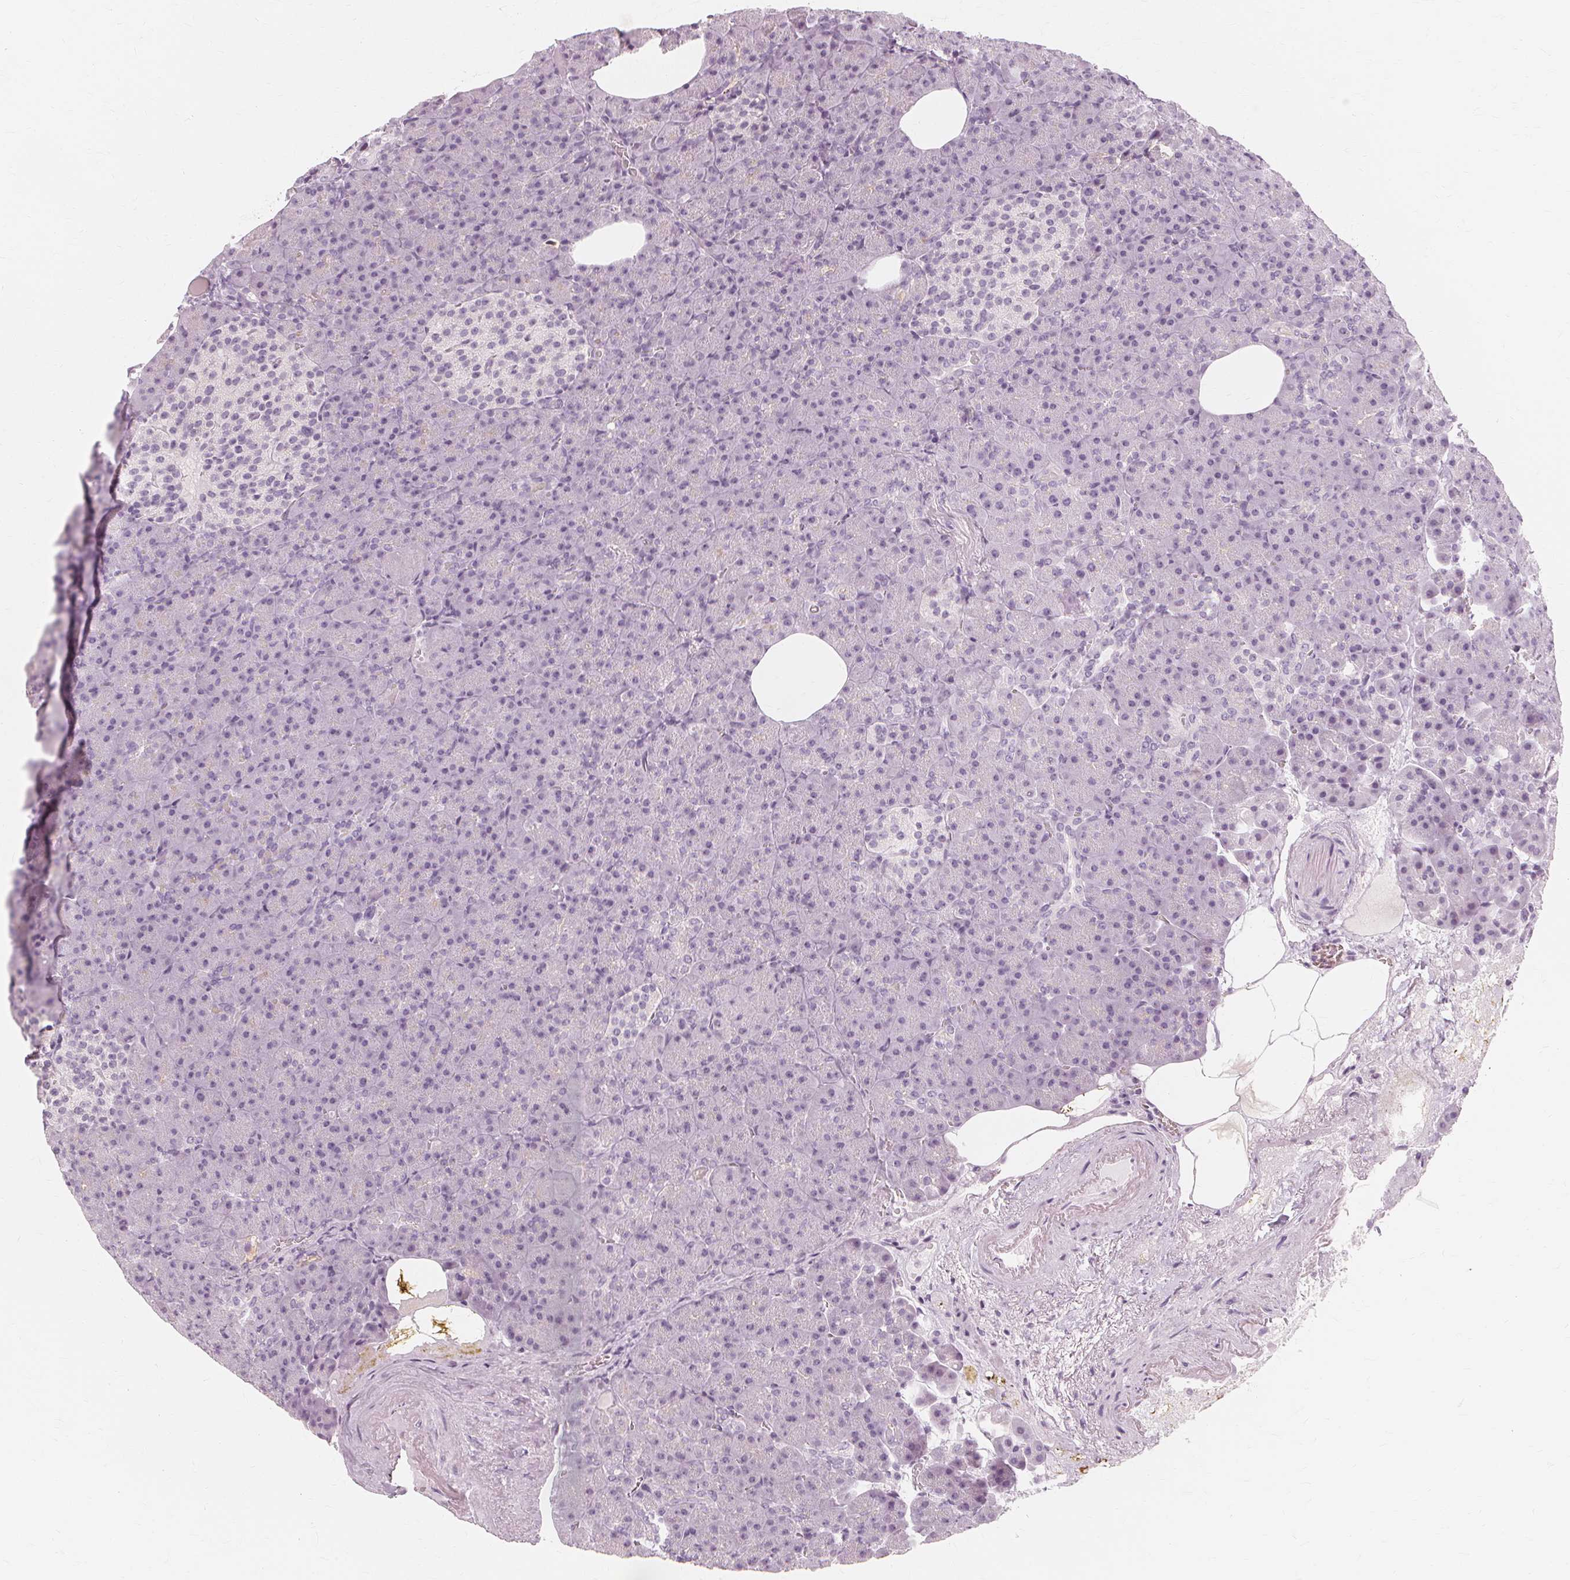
{"staining": {"intensity": "negative", "quantity": "none", "location": "none"}, "tissue": "pancreas", "cell_type": "Exocrine glandular cells", "image_type": "normal", "snomed": [{"axis": "morphology", "description": "Normal tissue, NOS"}, {"axis": "topography", "description": "Pancreas"}], "caption": "This is an immunohistochemistry (IHC) image of unremarkable pancreas. There is no staining in exocrine glandular cells.", "gene": "MUC12", "patient": {"sex": "female", "age": 74}}